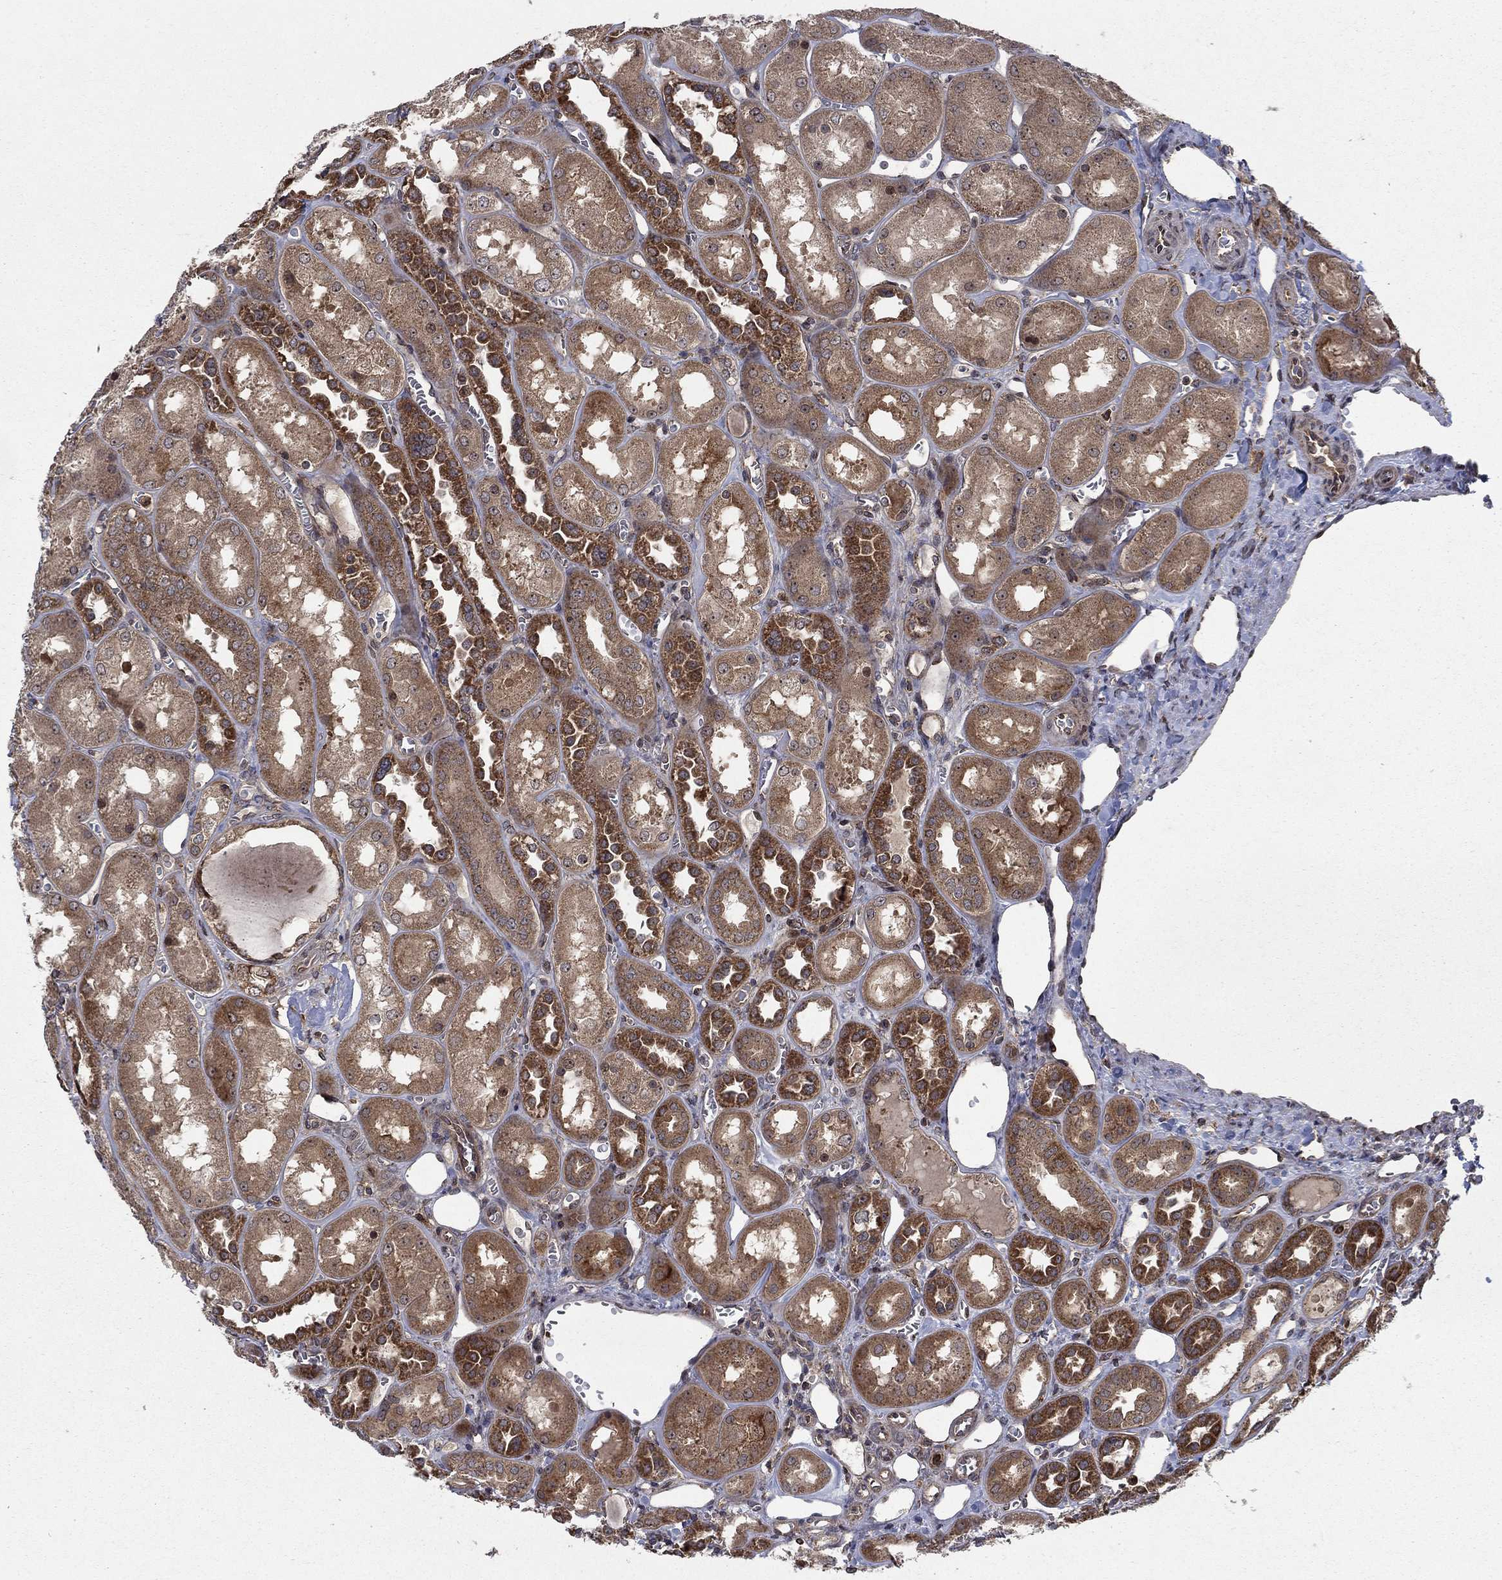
{"staining": {"intensity": "moderate", "quantity": "25%-75%", "location": "nuclear"}, "tissue": "kidney", "cell_type": "Cells in glomeruli", "image_type": "normal", "snomed": [{"axis": "morphology", "description": "Normal tissue, NOS"}, {"axis": "topography", "description": "Kidney"}], "caption": "Cells in glomeruli show medium levels of moderate nuclear staining in approximately 25%-75% of cells in normal human kidney.", "gene": "IFI35", "patient": {"sex": "male", "age": 73}}